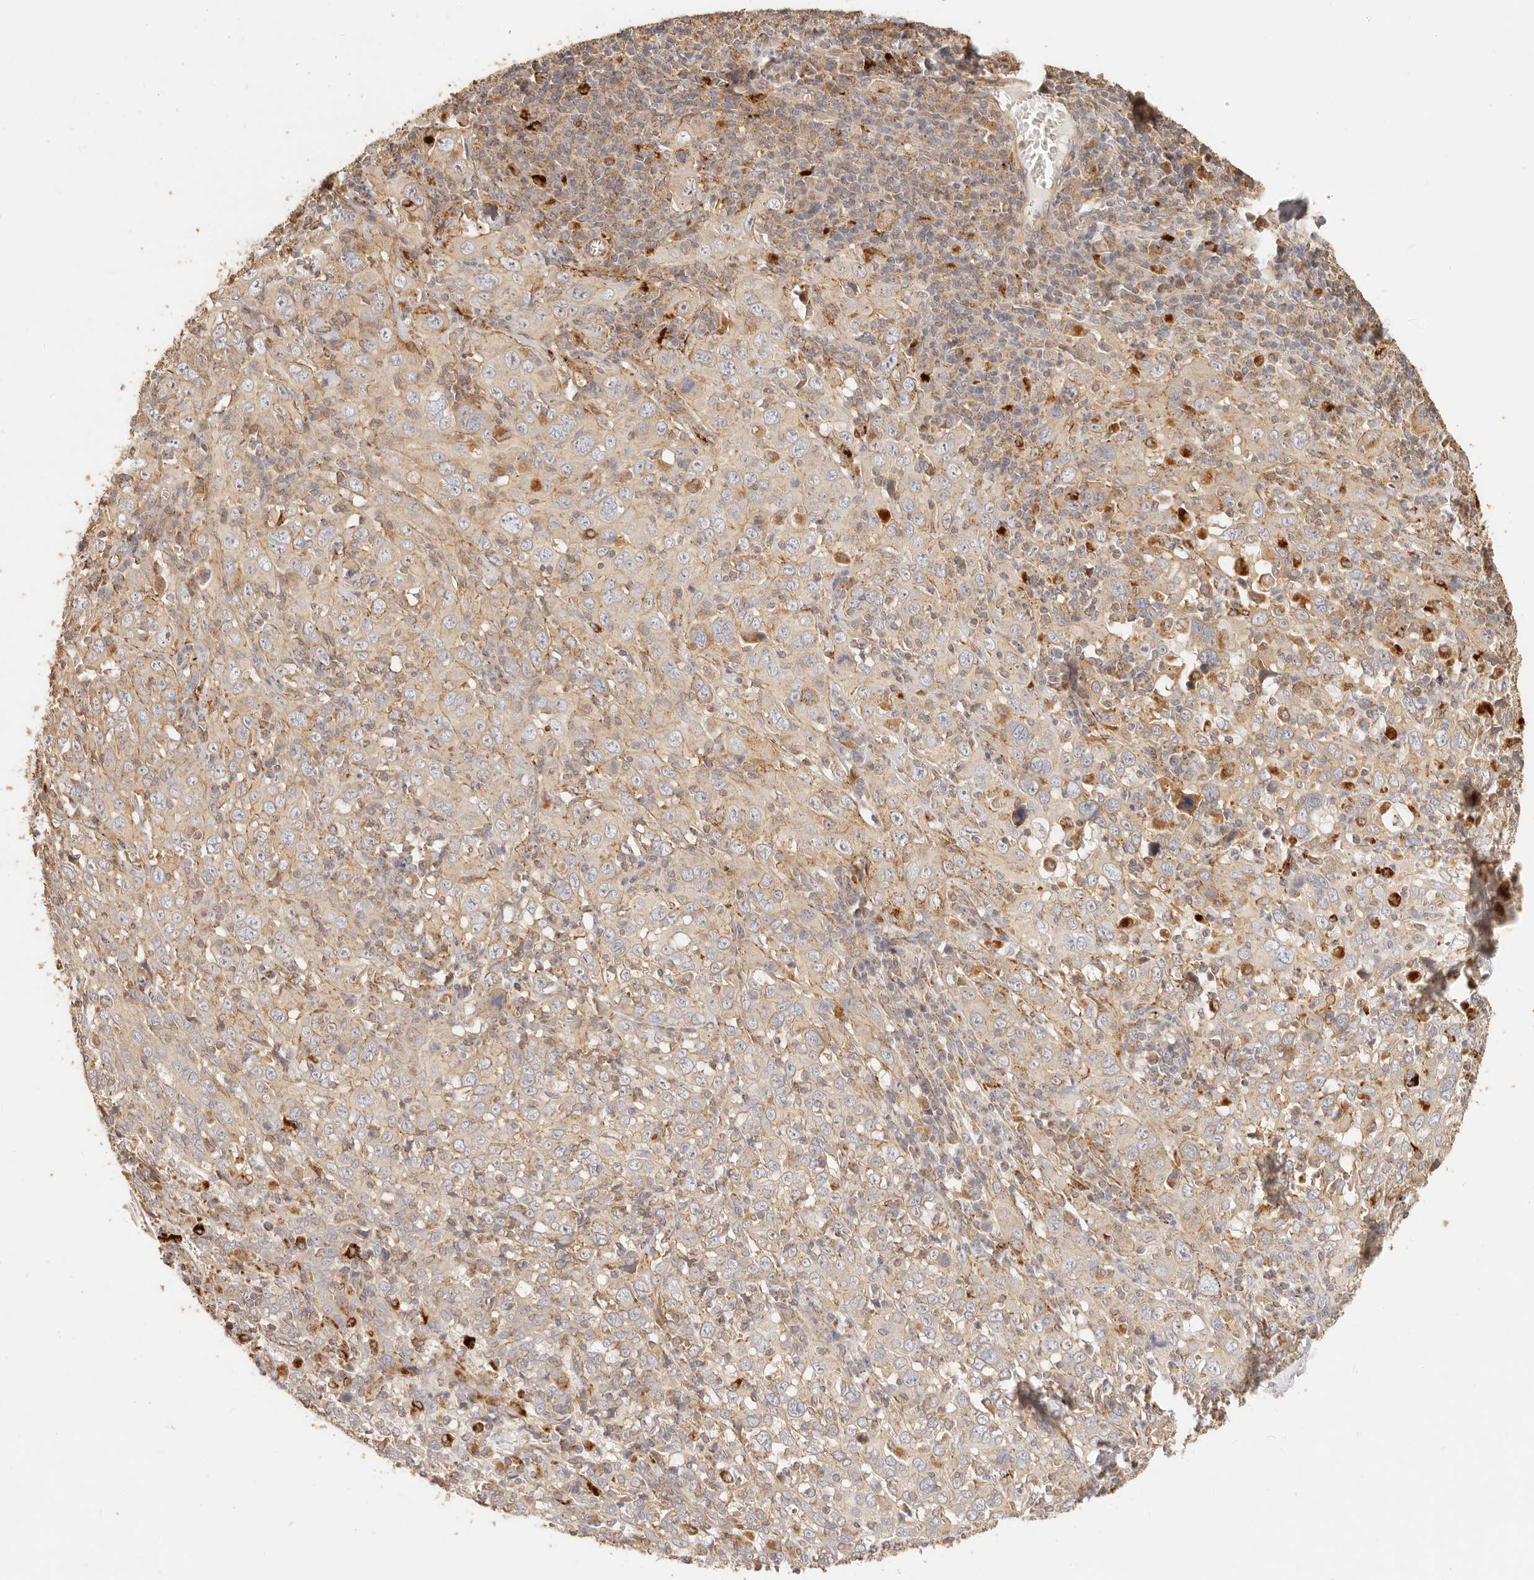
{"staining": {"intensity": "weak", "quantity": ">75%", "location": "cytoplasmic/membranous"}, "tissue": "cervical cancer", "cell_type": "Tumor cells", "image_type": "cancer", "snomed": [{"axis": "morphology", "description": "Squamous cell carcinoma, NOS"}, {"axis": "topography", "description": "Cervix"}], "caption": "The micrograph reveals immunohistochemical staining of cervical squamous cell carcinoma. There is weak cytoplasmic/membranous positivity is seen in approximately >75% of tumor cells.", "gene": "PTPN22", "patient": {"sex": "female", "age": 46}}